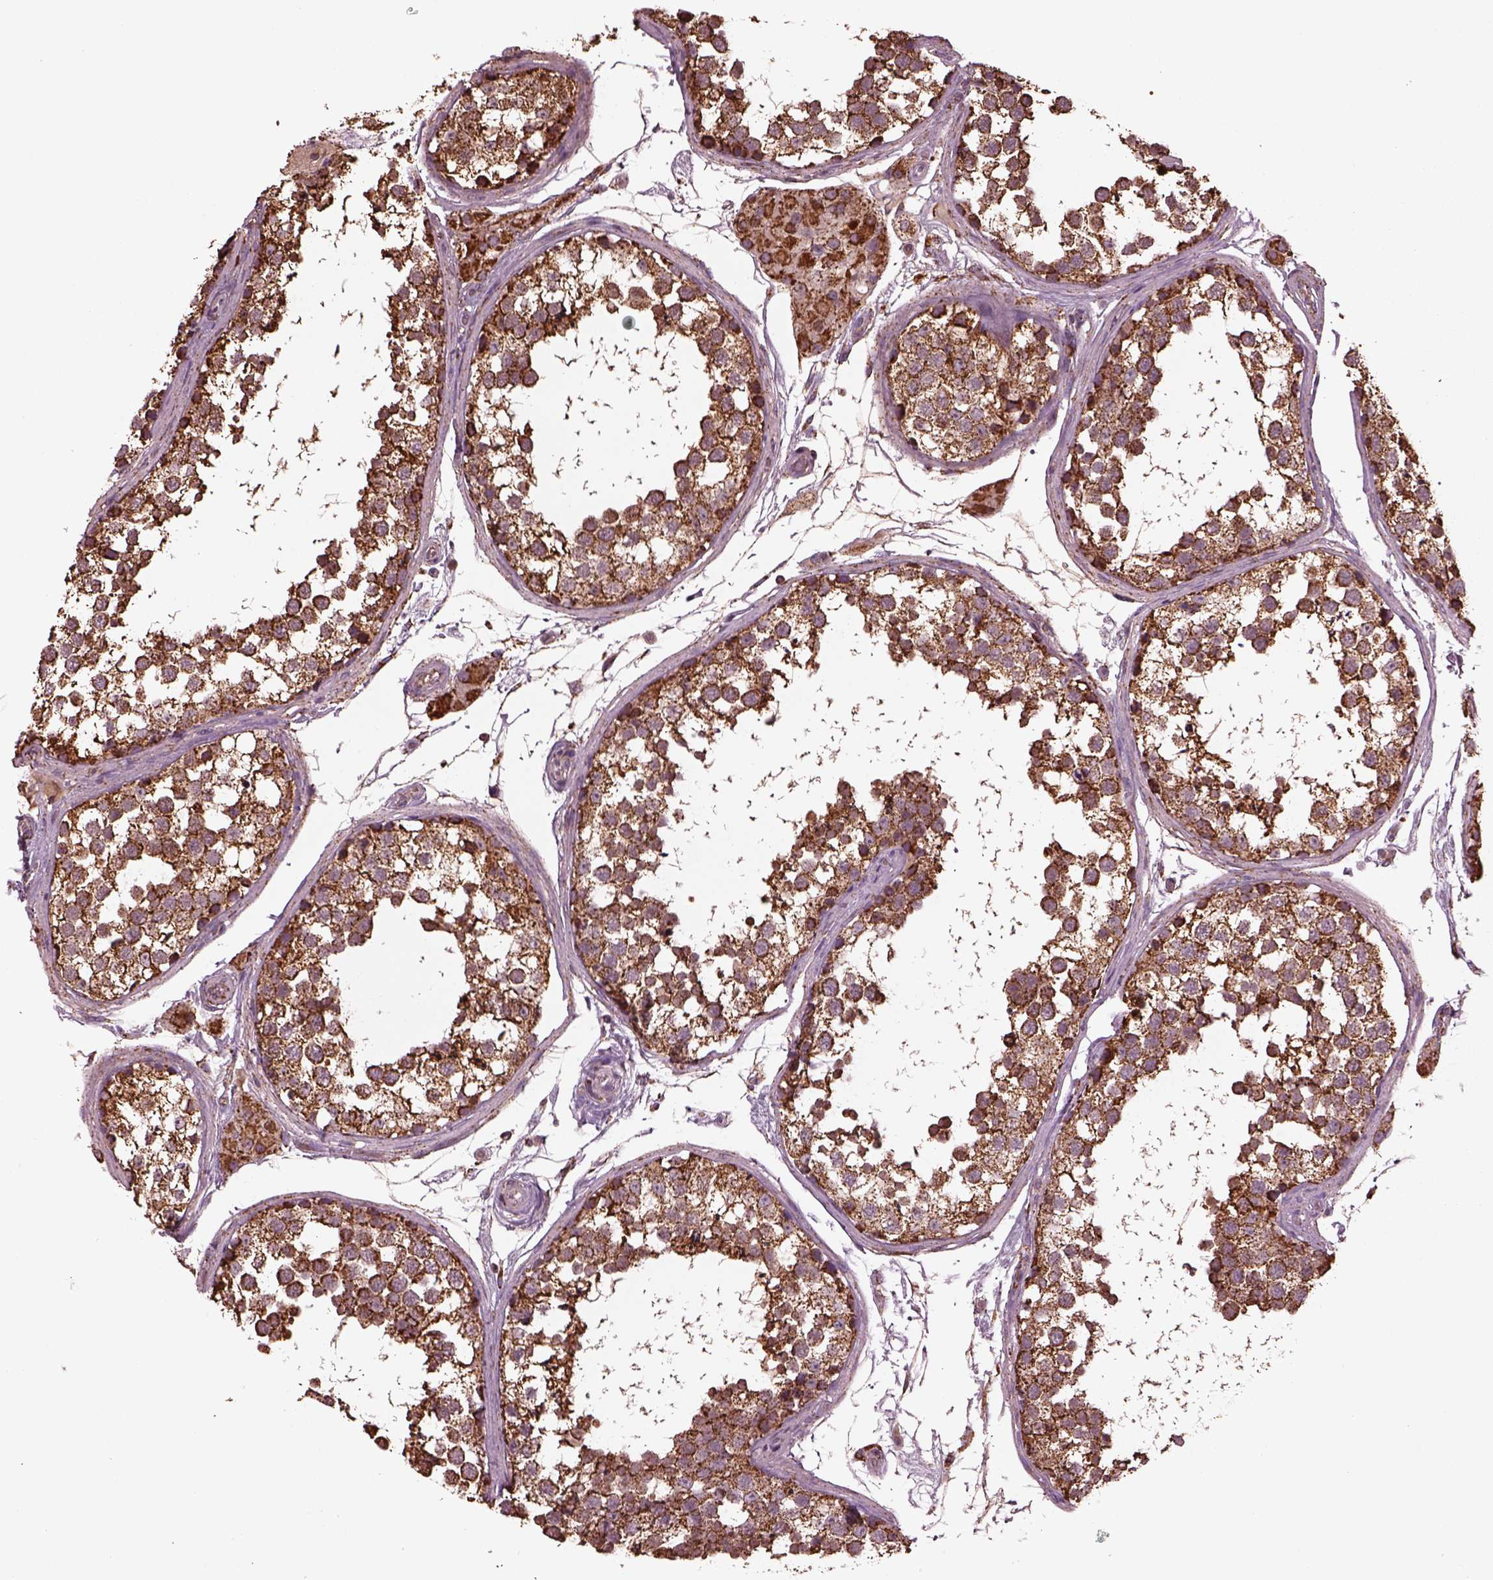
{"staining": {"intensity": "strong", "quantity": ">75%", "location": "cytoplasmic/membranous"}, "tissue": "testis", "cell_type": "Cells in seminiferous ducts", "image_type": "normal", "snomed": [{"axis": "morphology", "description": "Normal tissue, NOS"}, {"axis": "morphology", "description": "Seminoma, NOS"}, {"axis": "topography", "description": "Testis"}], "caption": "Testis stained with DAB immunohistochemistry (IHC) reveals high levels of strong cytoplasmic/membranous expression in about >75% of cells in seminiferous ducts. (brown staining indicates protein expression, while blue staining denotes nuclei).", "gene": "TMEM254", "patient": {"sex": "male", "age": 65}}